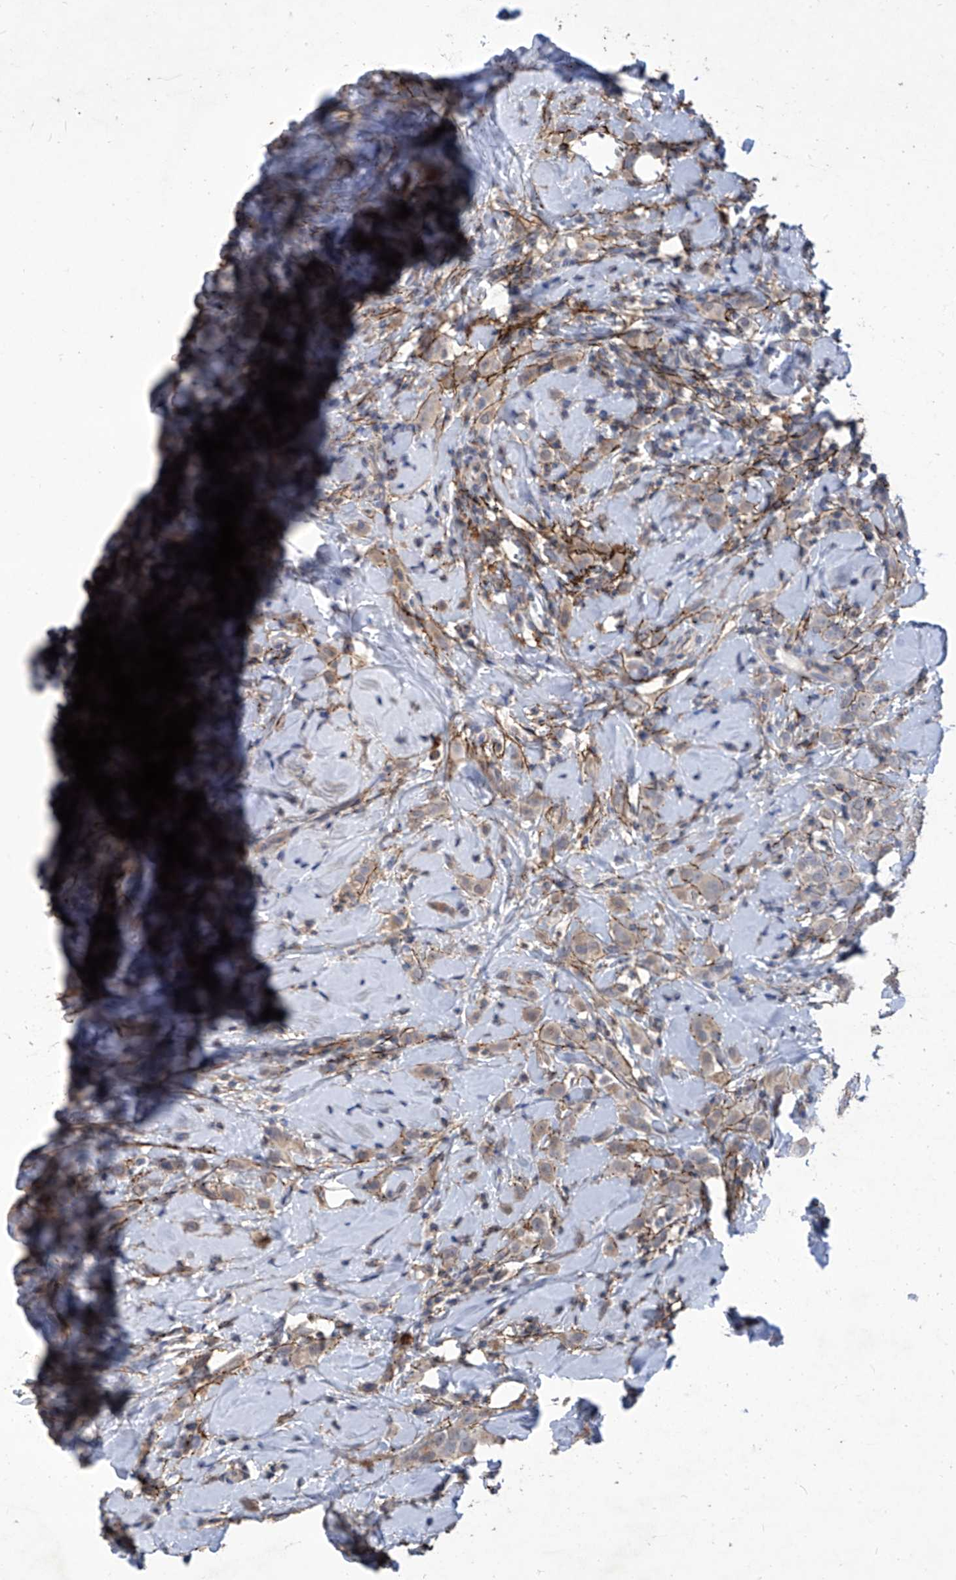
{"staining": {"intensity": "negative", "quantity": "none", "location": "none"}, "tissue": "breast cancer", "cell_type": "Tumor cells", "image_type": "cancer", "snomed": [{"axis": "morphology", "description": "Lobular carcinoma"}, {"axis": "topography", "description": "Breast"}], "caption": "This is an immunohistochemistry micrograph of lobular carcinoma (breast). There is no positivity in tumor cells.", "gene": "TXNIP", "patient": {"sex": "female", "age": 47}}